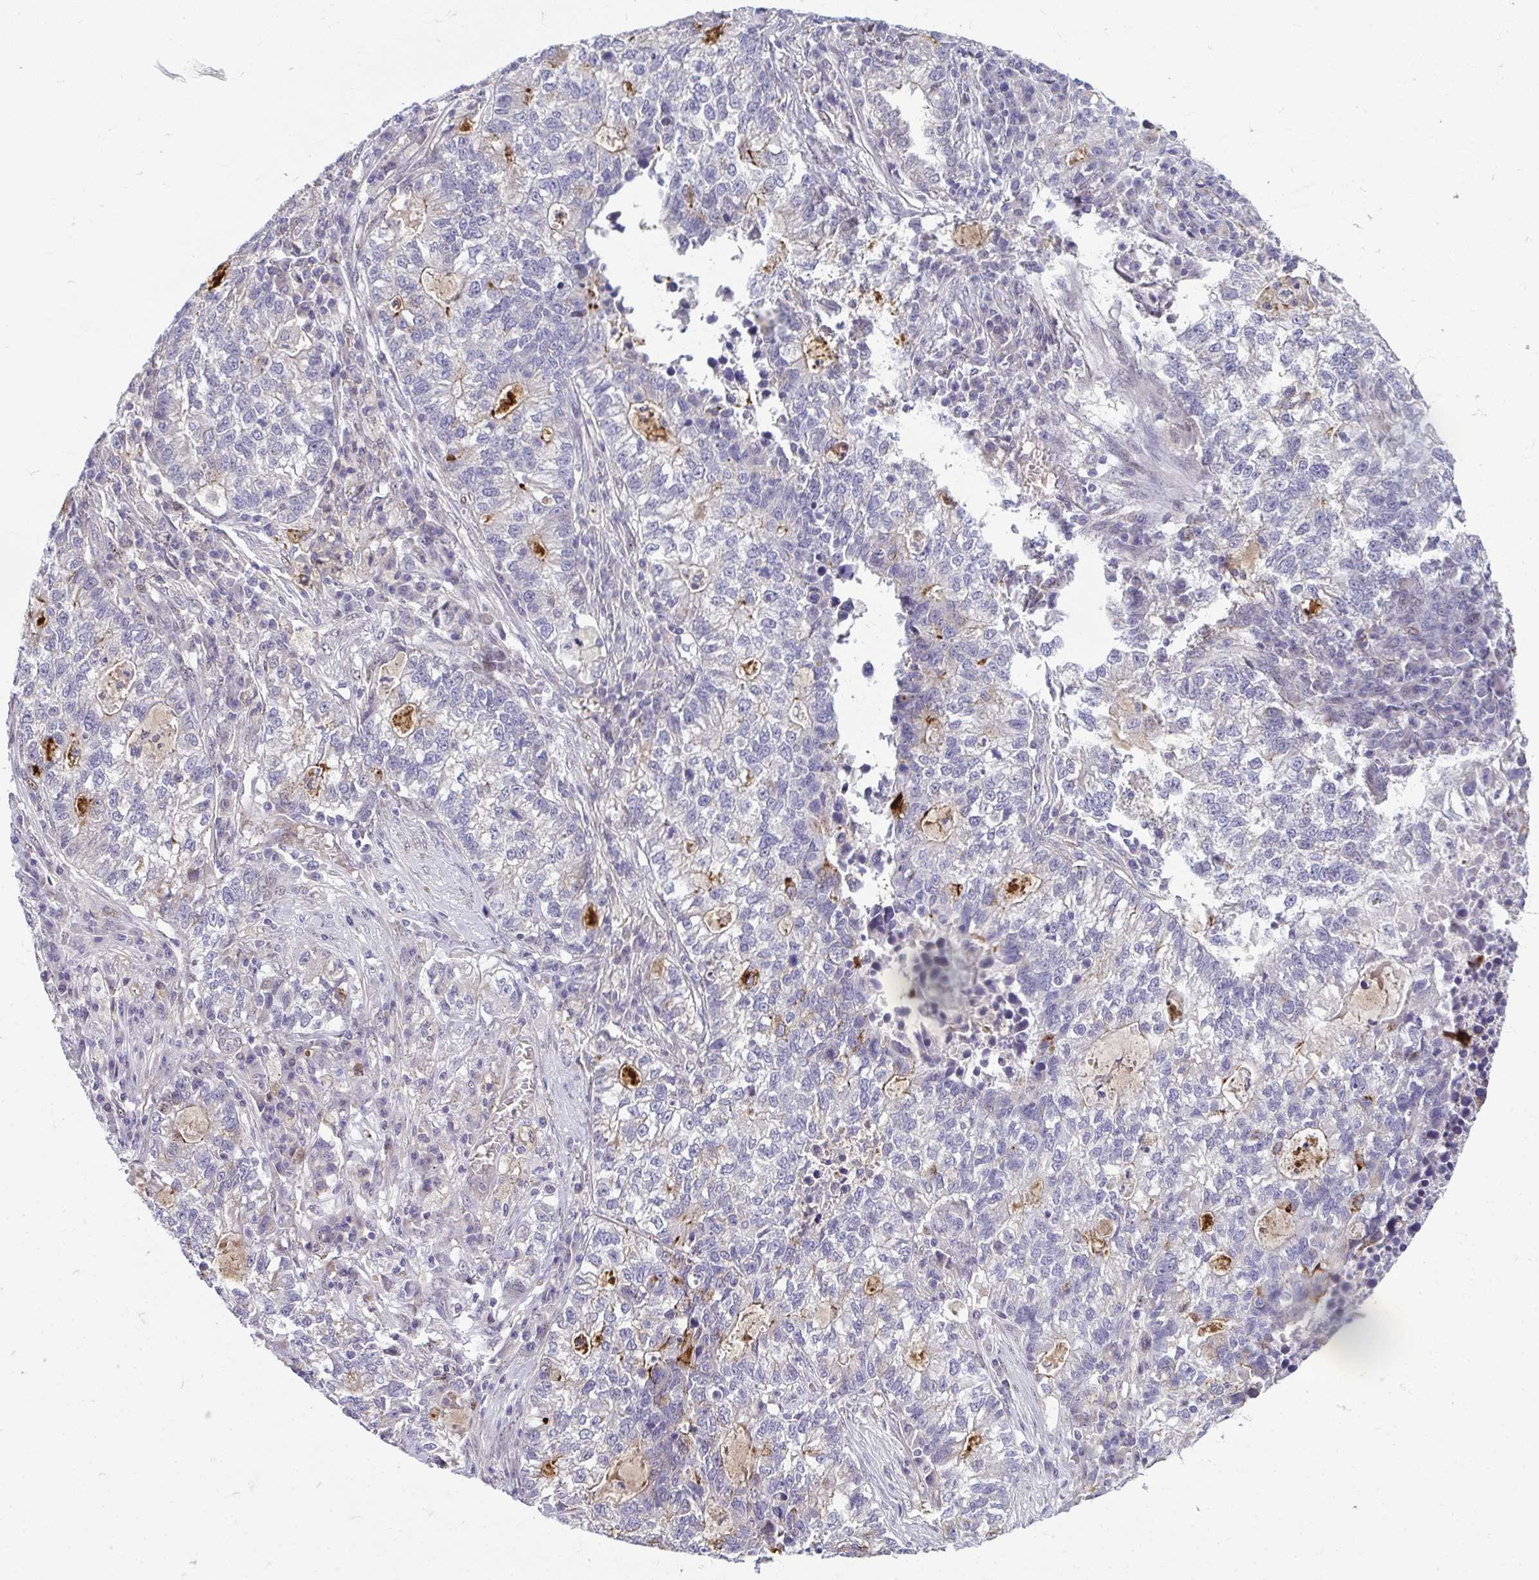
{"staining": {"intensity": "negative", "quantity": "none", "location": "none"}, "tissue": "lung cancer", "cell_type": "Tumor cells", "image_type": "cancer", "snomed": [{"axis": "morphology", "description": "Adenocarcinoma, NOS"}, {"axis": "topography", "description": "Lung"}], "caption": "Immunohistochemistry photomicrograph of adenocarcinoma (lung) stained for a protein (brown), which reveals no staining in tumor cells.", "gene": "ODF1", "patient": {"sex": "male", "age": 57}}